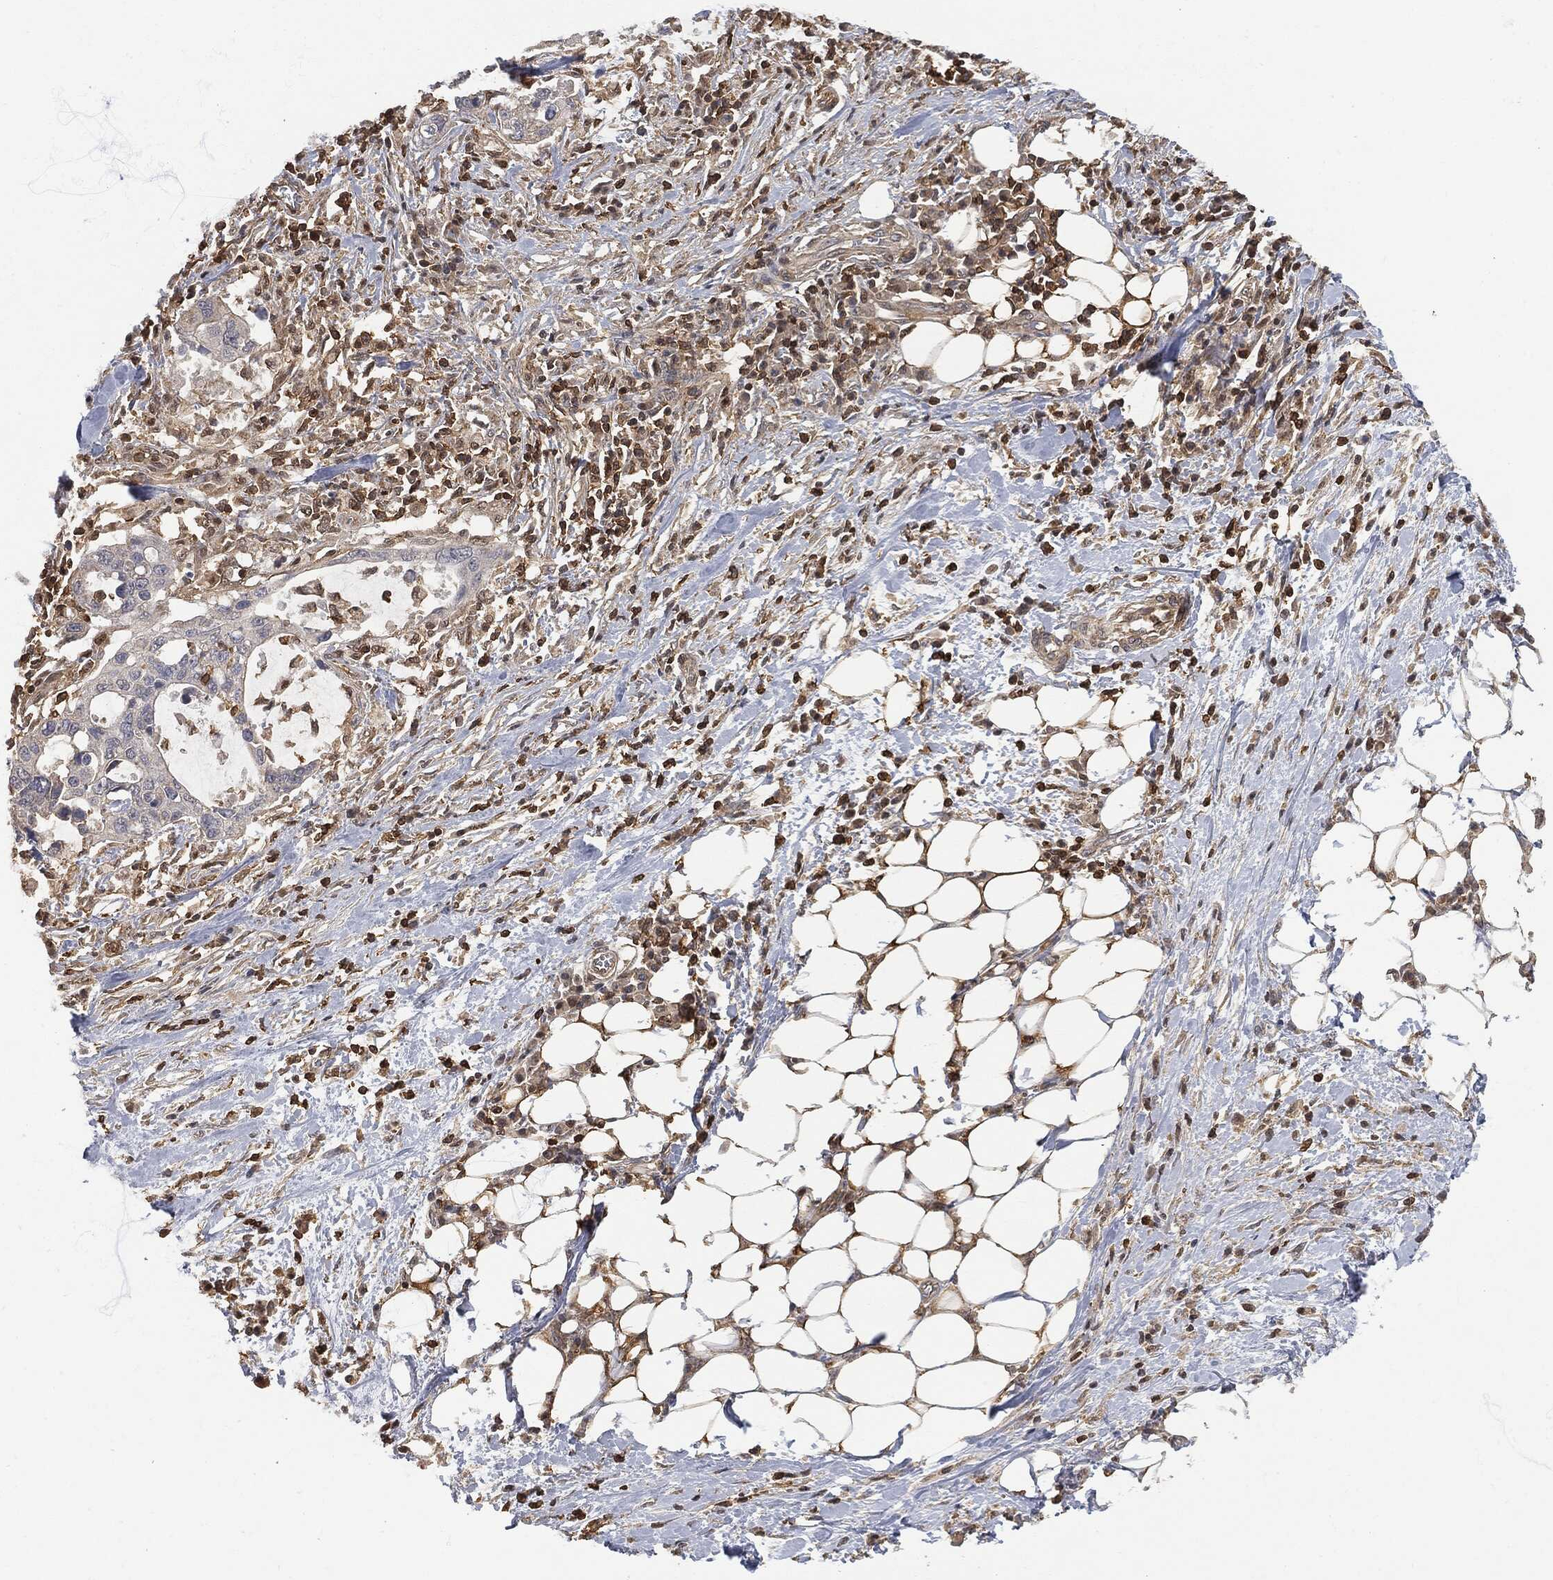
{"staining": {"intensity": "negative", "quantity": "none", "location": "none"}, "tissue": "stomach cancer", "cell_type": "Tumor cells", "image_type": "cancer", "snomed": [{"axis": "morphology", "description": "Adenocarcinoma, NOS"}, {"axis": "topography", "description": "Stomach"}], "caption": "DAB (3,3'-diaminobenzidine) immunohistochemical staining of stomach cancer demonstrates no significant staining in tumor cells. (DAB (3,3'-diaminobenzidine) IHC, high magnification).", "gene": "PSMB10", "patient": {"sex": "male", "age": 54}}